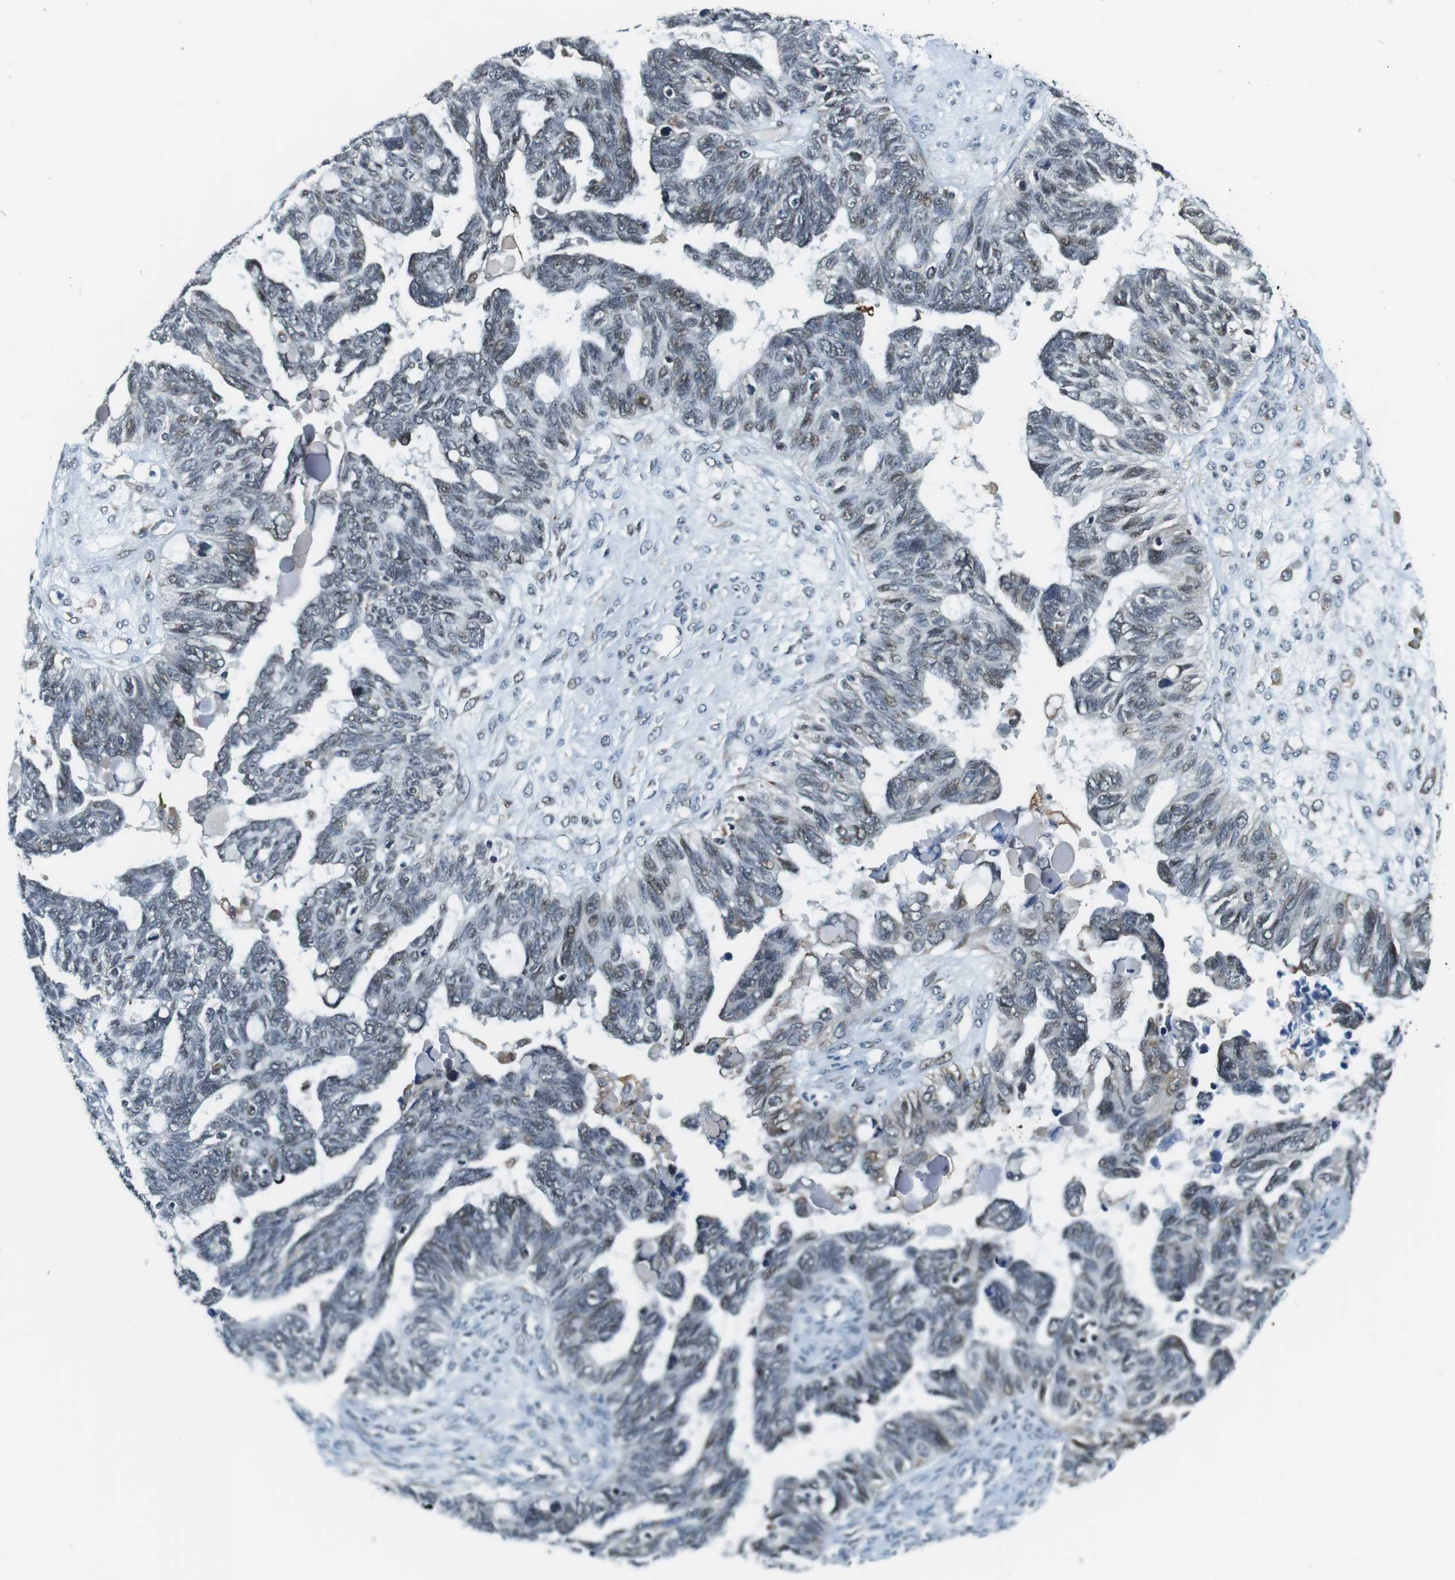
{"staining": {"intensity": "weak", "quantity": ">75%", "location": "nuclear"}, "tissue": "ovarian cancer", "cell_type": "Tumor cells", "image_type": "cancer", "snomed": [{"axis": "morphology", "description": "Cystadenocarcinoma, serous, NOS"}, {"axis": "topography", "description": "Ovary"}], "caption": "DAB immunohistochemical staining of human ovarian serous cystadenocarcinoma shows weak nuclear protein positivity in approximately >75% of tumor cells.", "gene": "RNF38", "patient": {"sex": "female", "age": 79}}